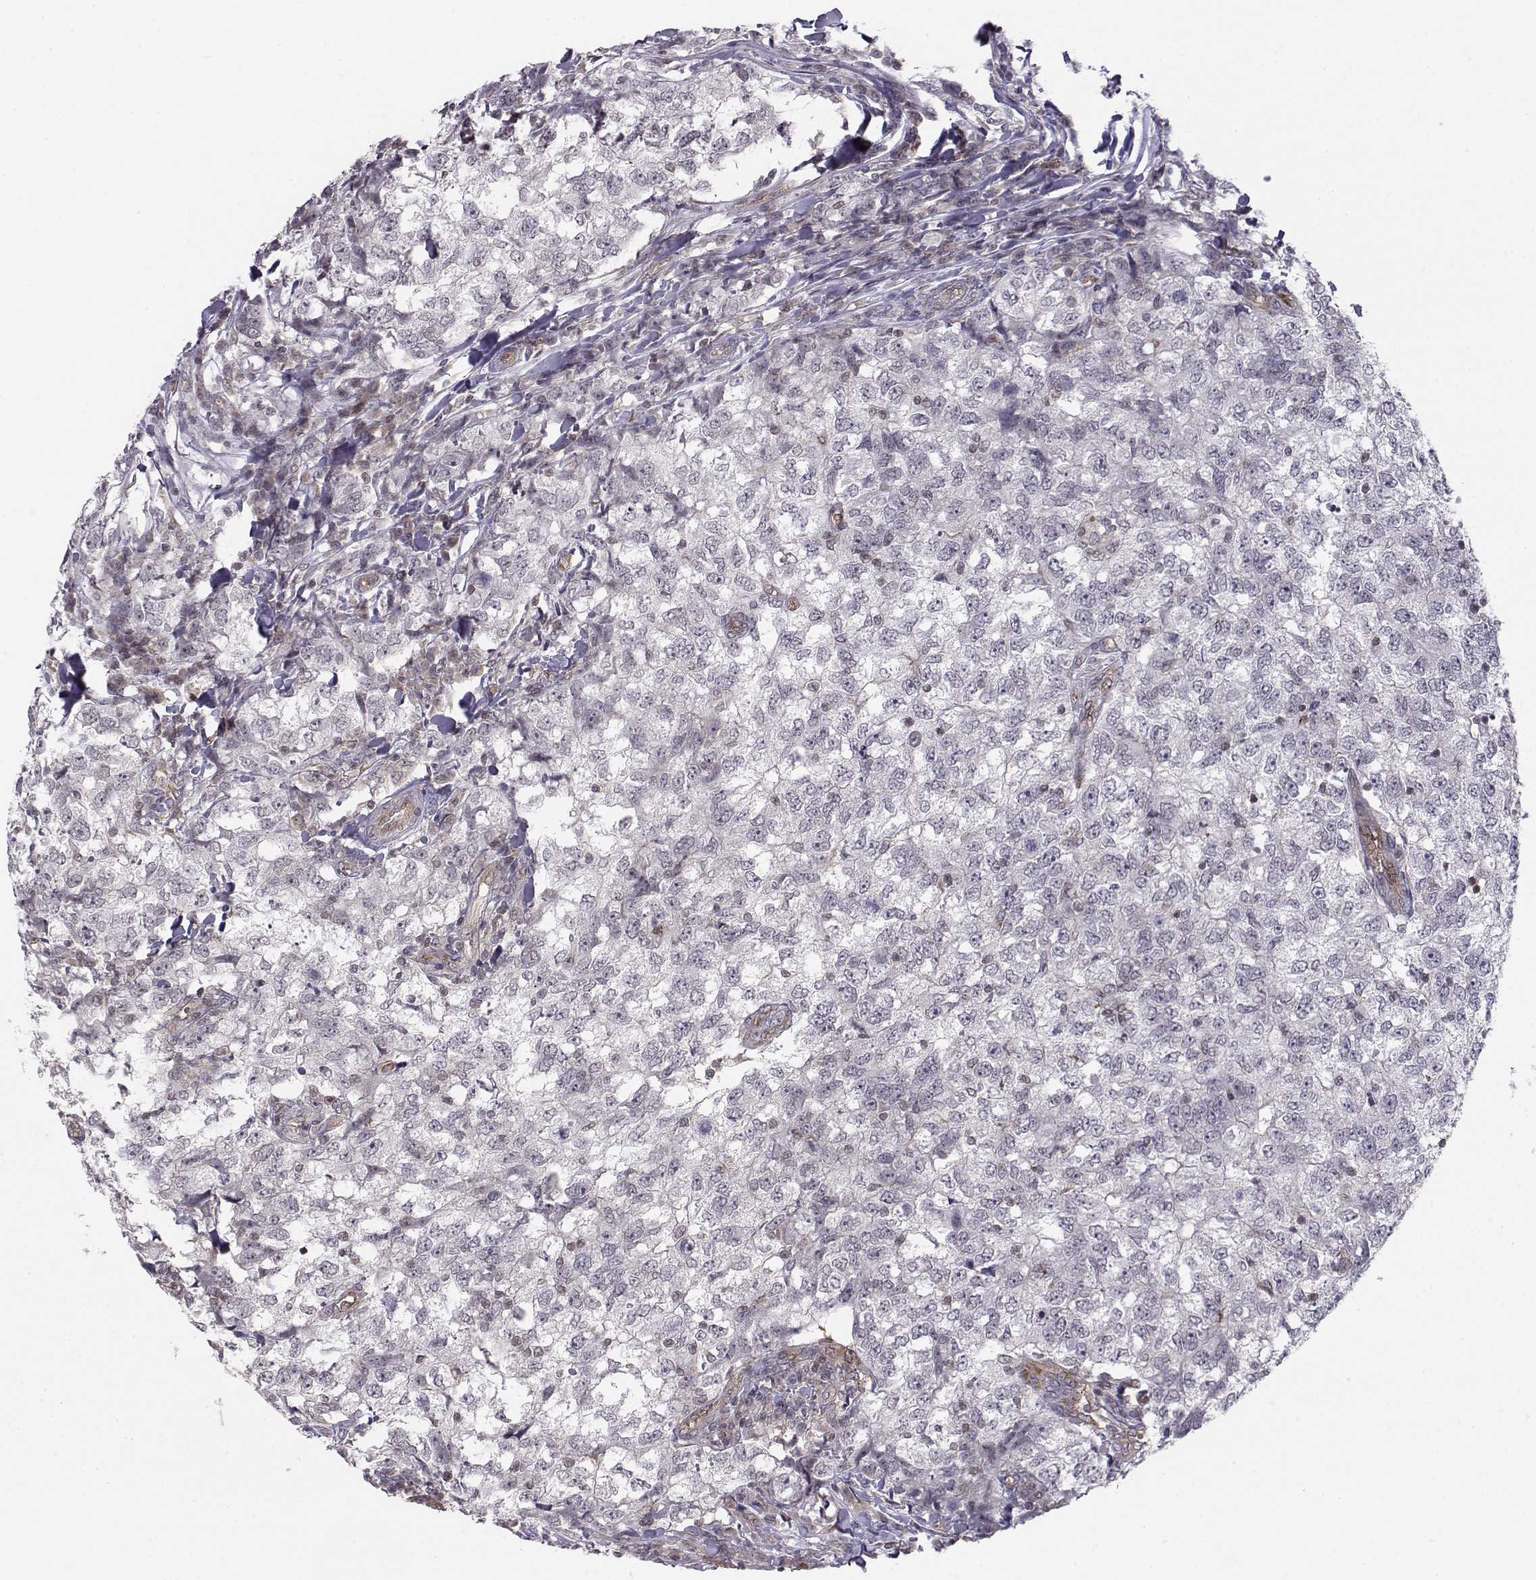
{"staining": {"intensity": "negative", "quantity": "none", "location": "none"}, "tissue": "breast cancer", "cell_type": "Tumor cells", "image_type": "cancer", "snomed": [{"axis": "morphology", "description": "Duct carcinoma"}, {"axis": "topography", "description": "Breast"}], "caption": "Intraductal carcinoma (breast) stained for a protein using immunohistochemistry exhibits no expression tumor cells.", "gene": "KIF13B", "patient": {"sex": "female", "age": 30}}